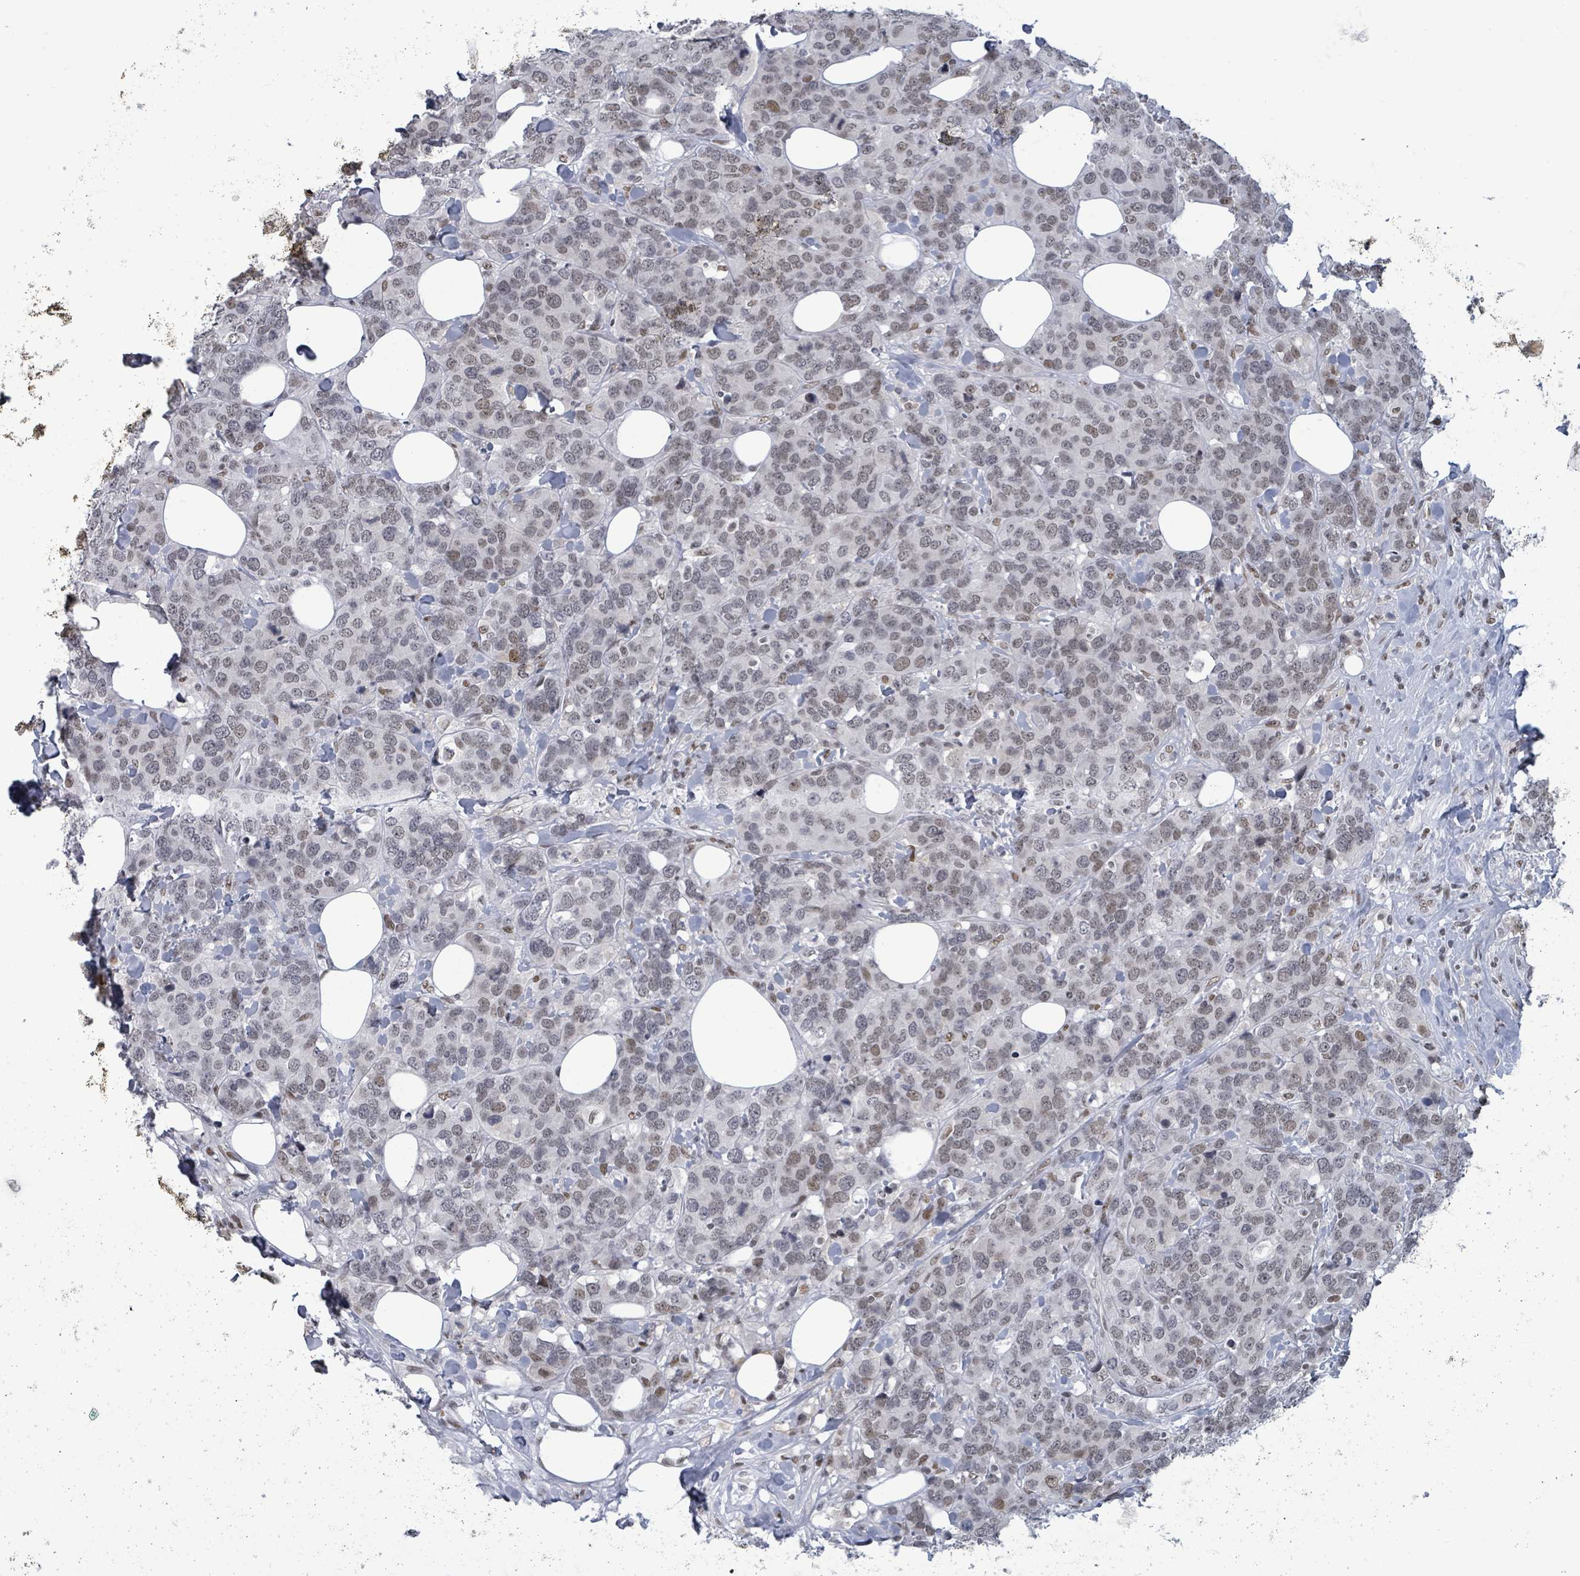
{"staining": {"intensity": "weak", "quantity": "25%-75%", "location": "nuclear"}, "tissue": "breast cancer", "cell_type": "Tumor cells", "image_type": "cancer", "snomed": [{"axis": "morphology", "description": "Lobular carcinoma"}, {"axis": "topography", "description": "Breast"}], "caption": "Lobular carcinoma (breast) stained with DAB immunohistochemistry (IHC) reveals low levels of weak nuclear expression in about 25%-75% of tumor cells.", "gene": "ERCC5", "patient": {"sex": "female", "age": 59}}